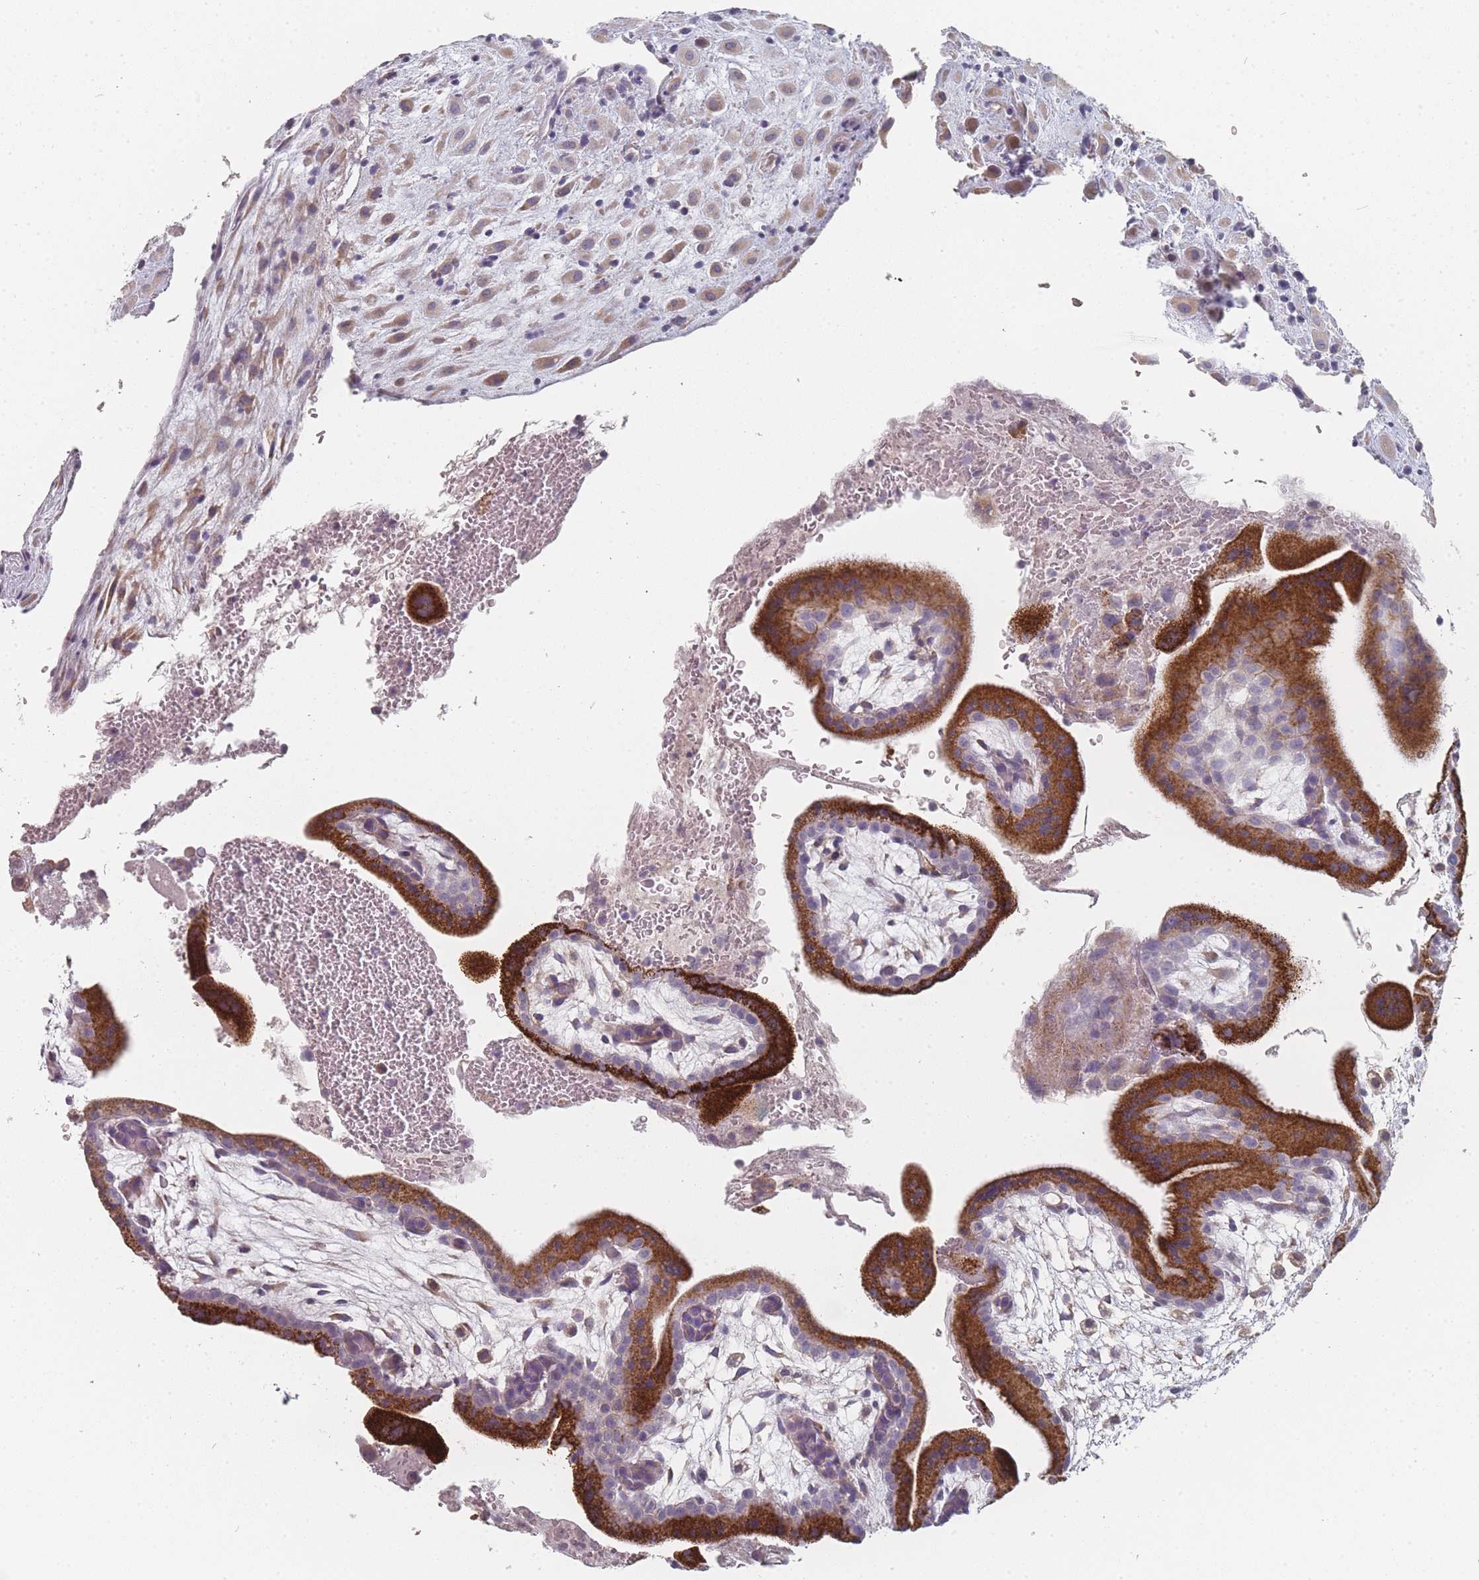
{"staining": {"intensity": "strong", "quantity": ">75%", "location": "cytoplasmic/membranous"}, "tissue": "placenta", "cell_type": "Trophoblastic cells", "image_type": "normal", "snomed": [{"axis": "morphology", "description": "Normal tissue, NOS"}, {"axis": "topography", "description": "Placenta"}], "caption": "A high amount of strong cytoplasmic/membranous staining is seen in about >75% of trophoblastic cells in unremarkable placenta.", "gene": "SLC35E4", "patient": {"sex": "female", "age": 35}}